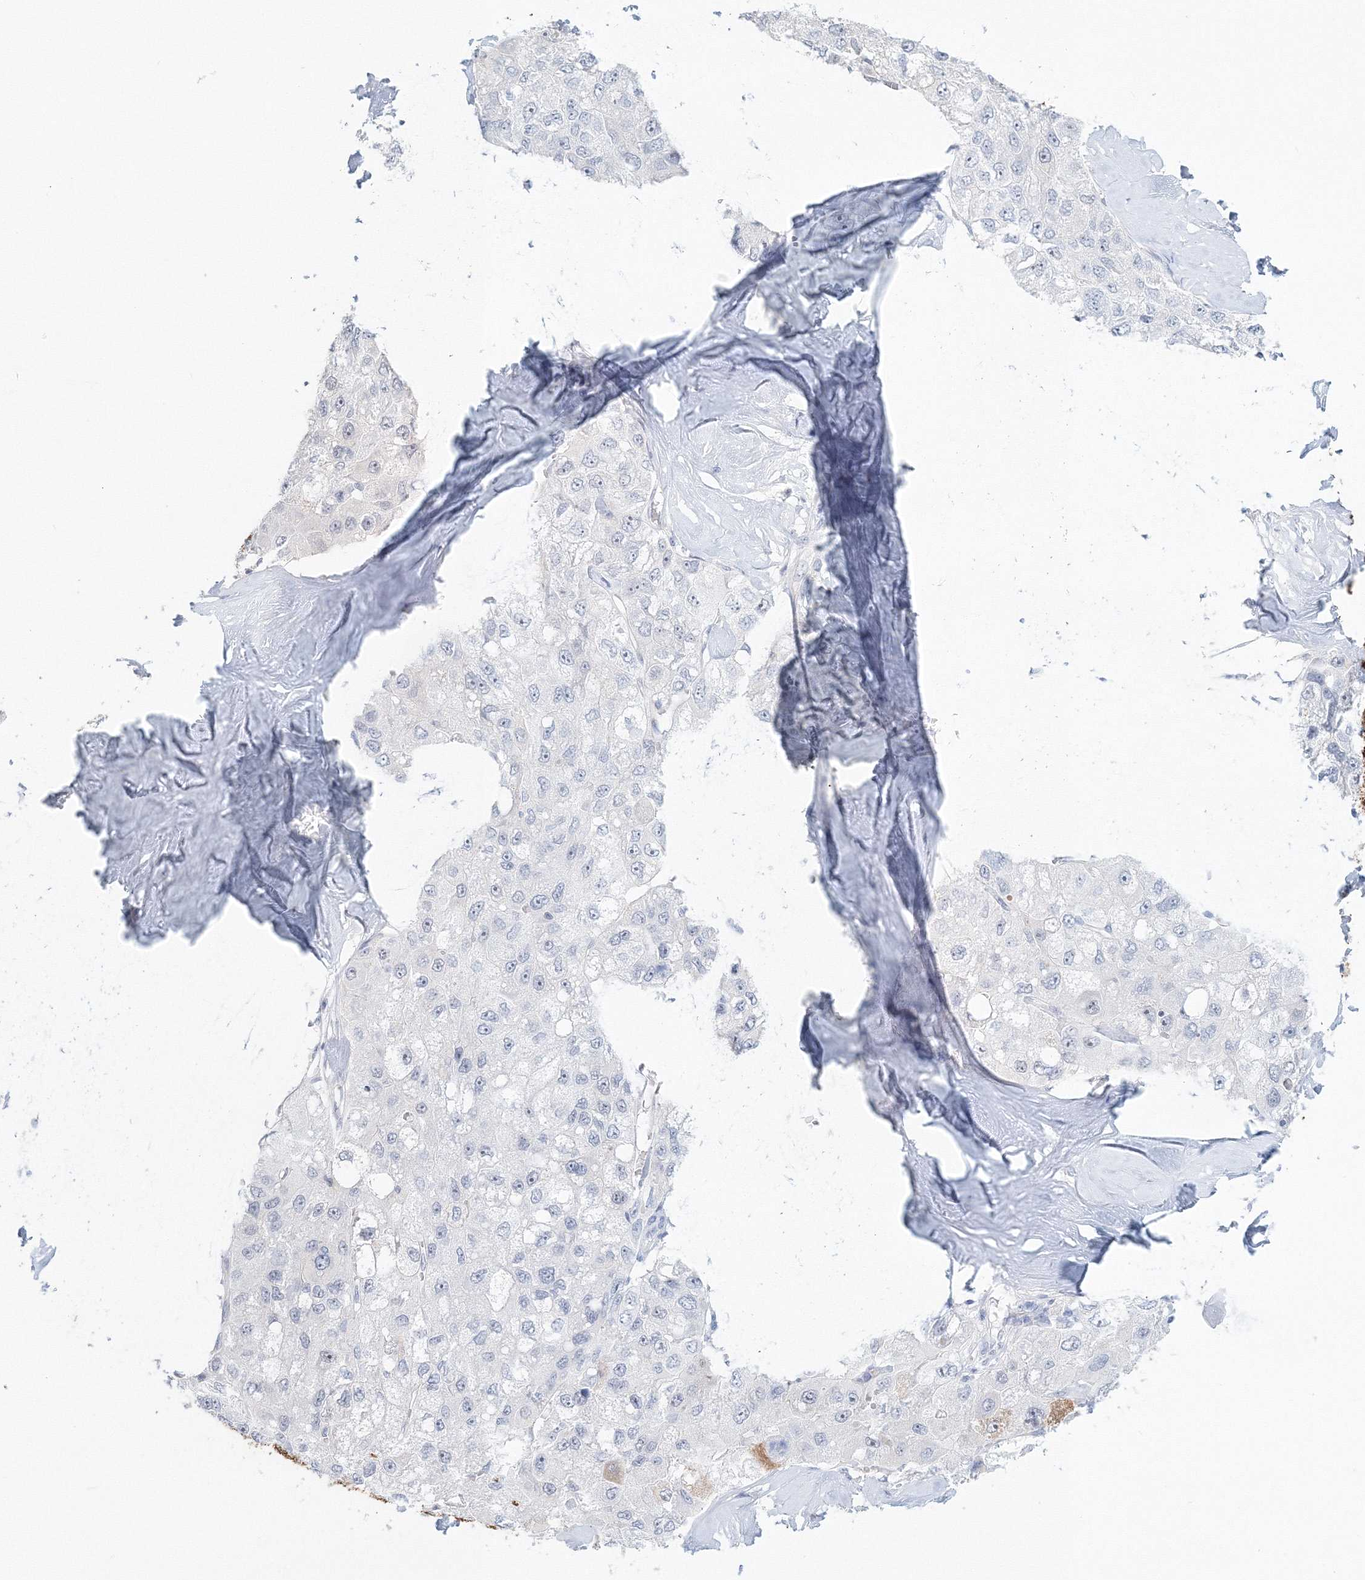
{"staining": {"intensity": "negative", "quantity": "none", "location": "none"}, "tissue": "liver cancer", "cell_type": "Tumor cells", "image_type": "cancer", "snomed": [{"axis": "morphology", "description": "Carcinoma, Hepatocellular, NOS"}, {"axis": "topography", "description": "Liver"}], "caption": "Immunohistochemical staining of human liver cancer (hepatocellular carcinoma) exhibits no significant staining in tumor cells.", "gene": "VSIG1", "patient": {"sex": "male", "age": 80}}